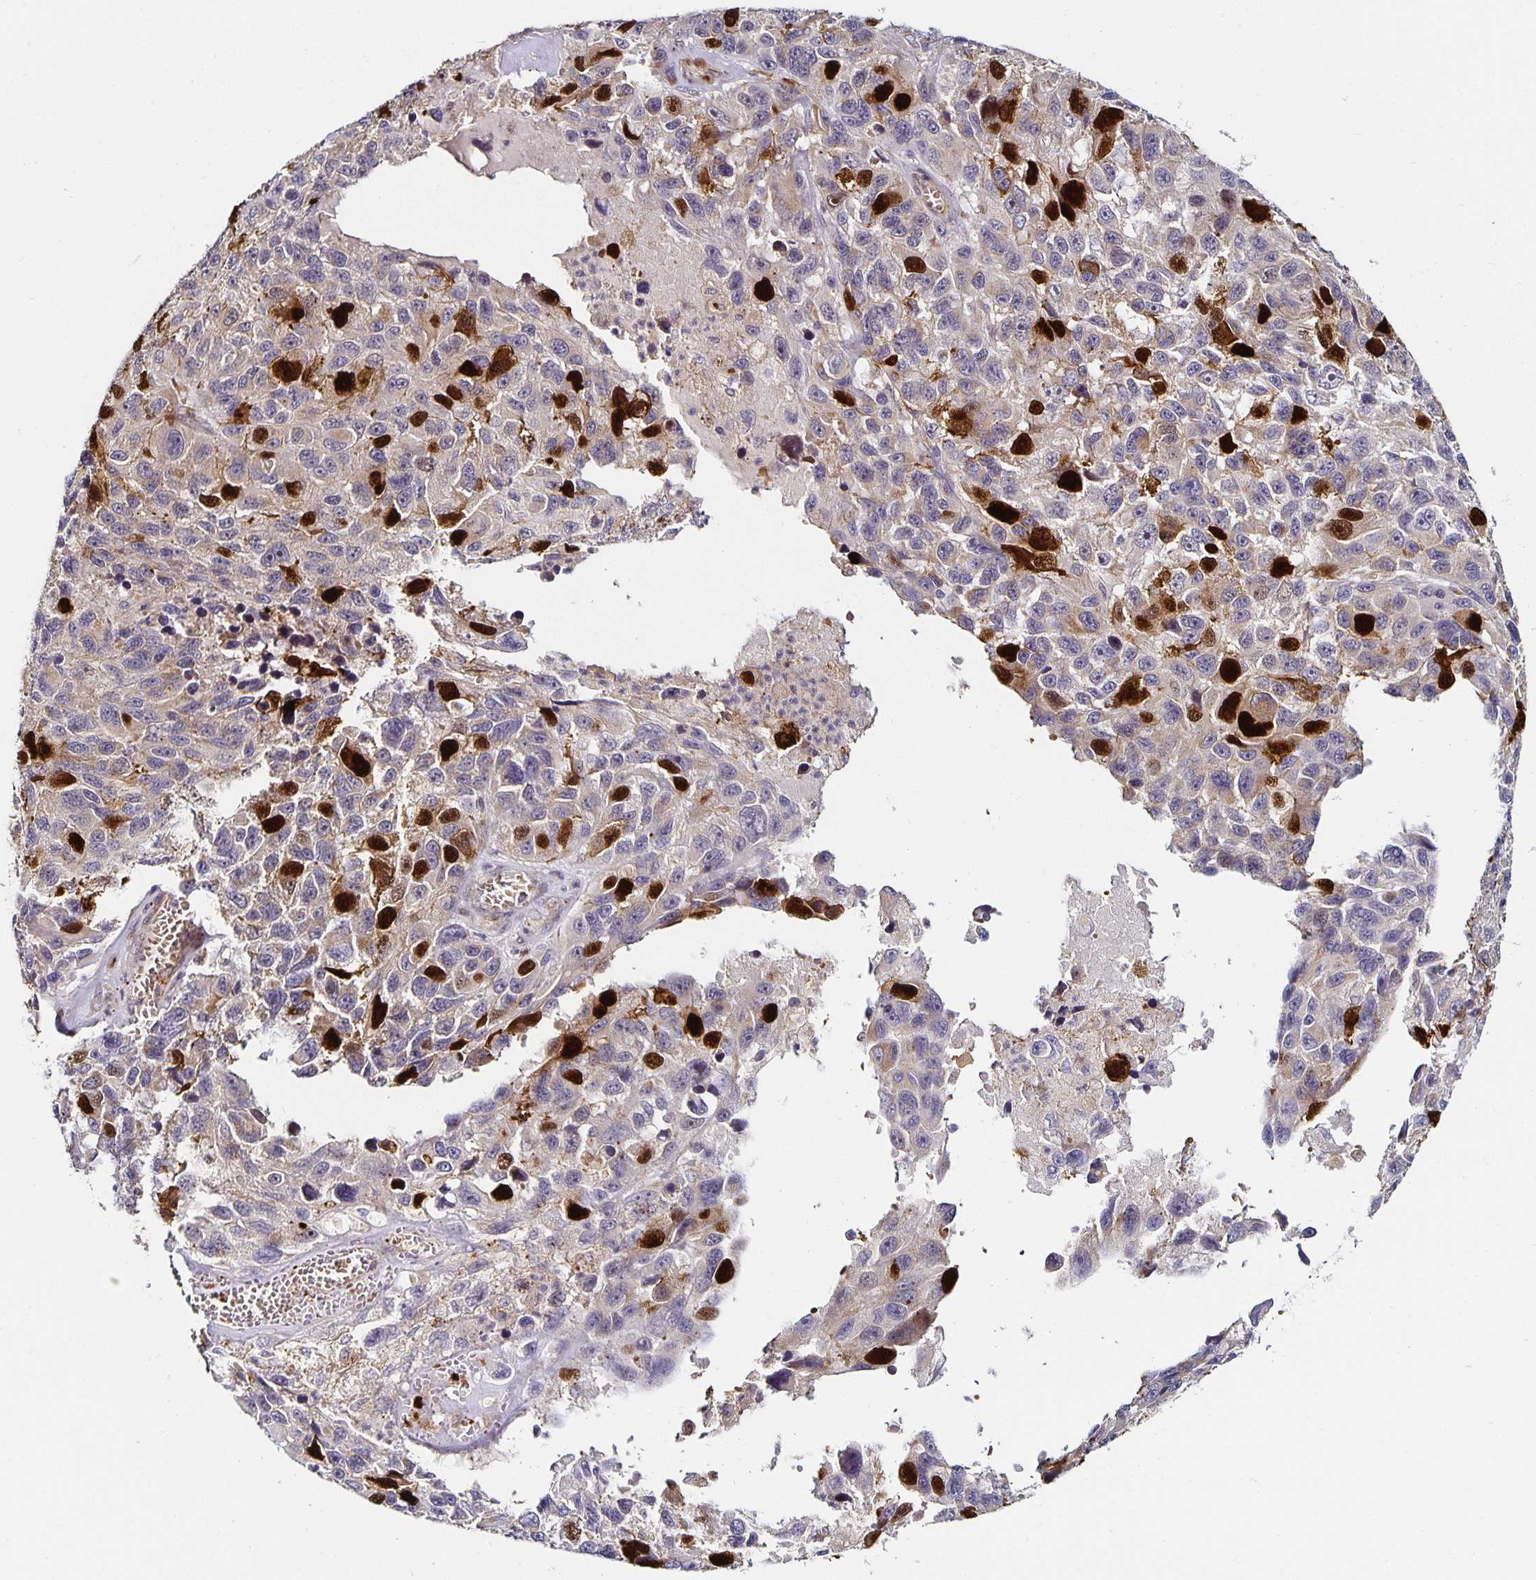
{"staining": {"intensity": "strong", "quantity": "<25%", "location": "cytoplasmic/membranous,nuclear"}, "tissue": "melanoma", "cell_type": "Tumor cells", "image_type": "cancer", "snomed": [{"axis": "morphology", "description": "Malignant melanoma, NOS"}, {"axis": "topography", "description": "Skin"}], "caption": "Strong cytoplasmic/membranous and nuclear staining is seen in approximately <25% of tumor cells in melanoma.", "gene": "ANLN", "patient": {"sex": "male", "age": 53}}